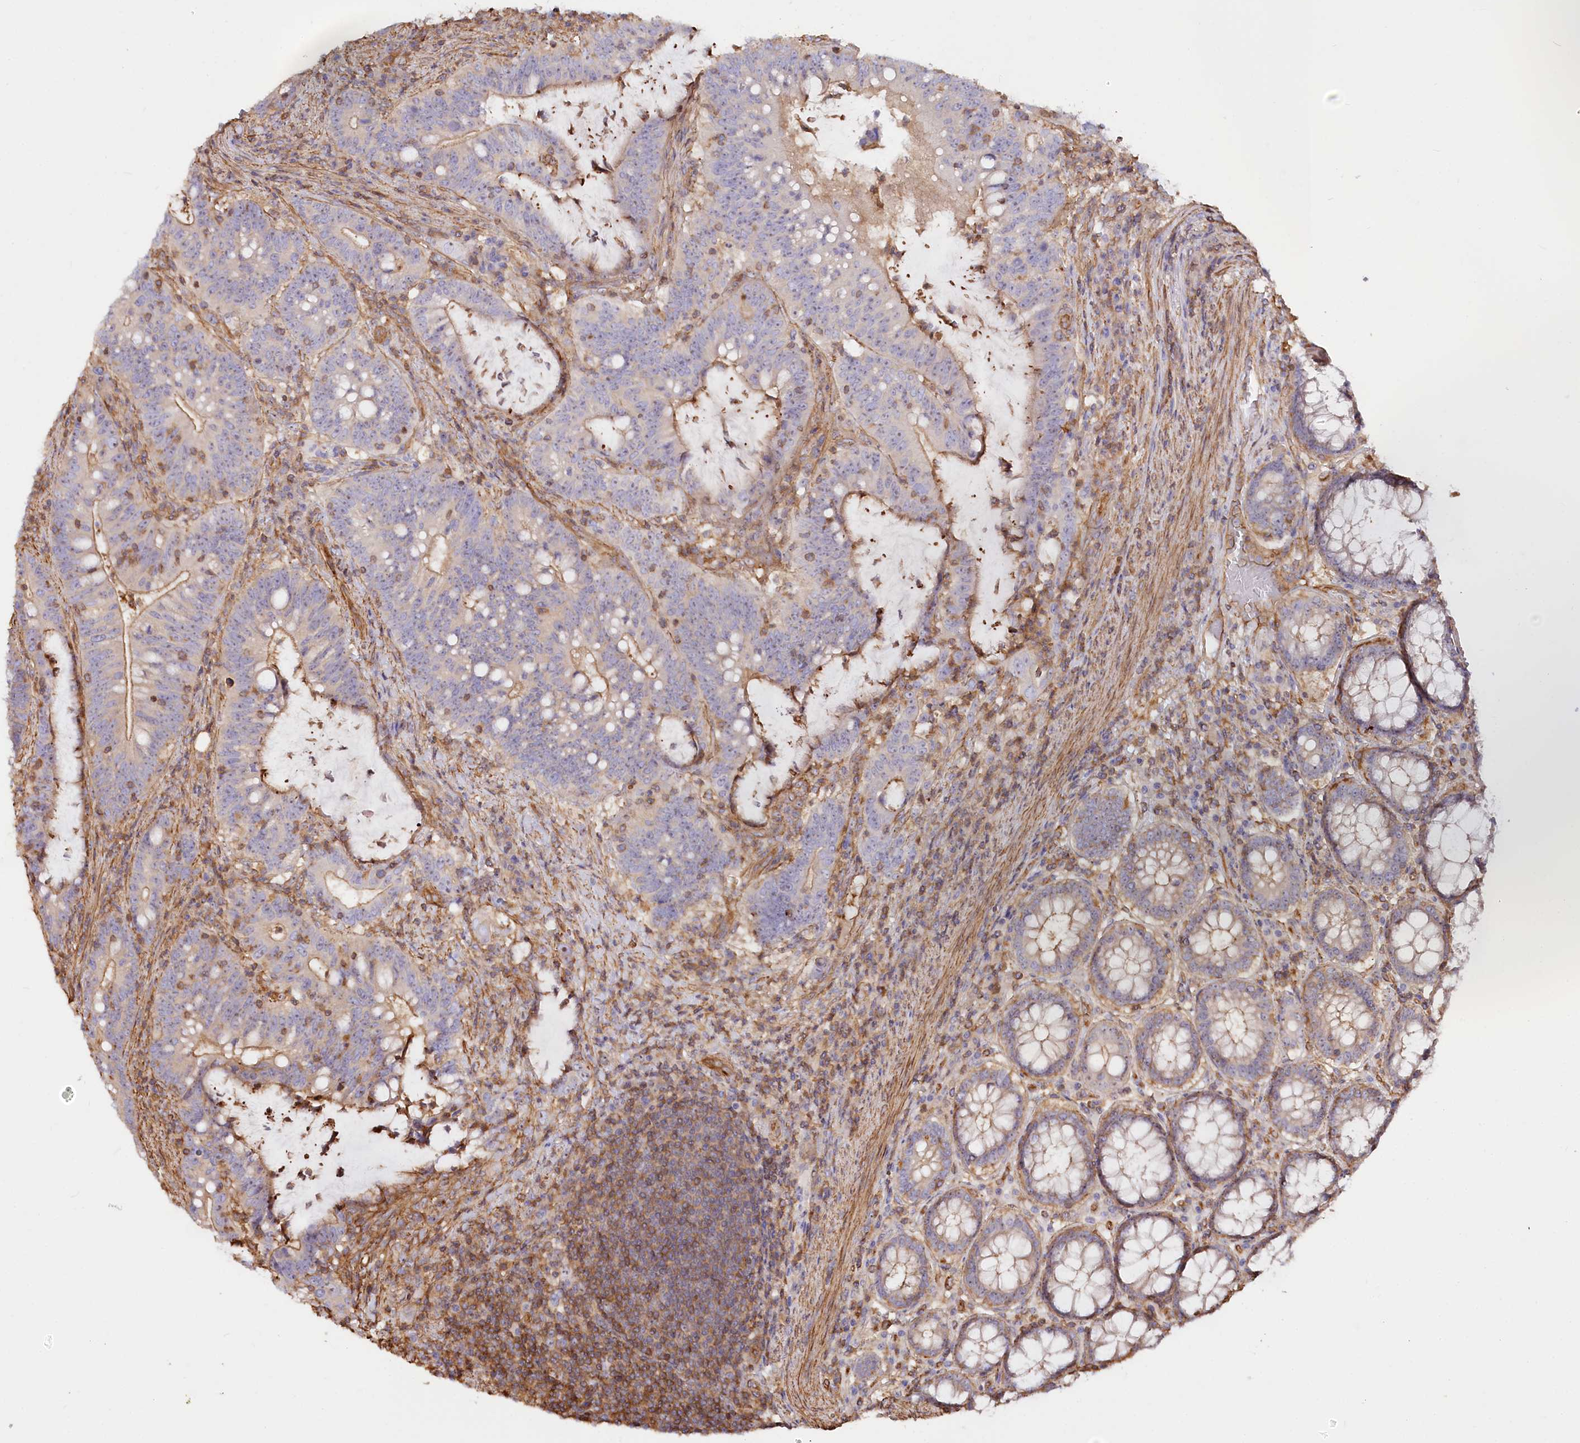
{"staining": {"intensity": "moderate", "quantity": "<25%", "location": "cytoplasmic/membranous"}, "tissue": "colorectal cancer", "cell_type": "Tumor cells", "image_type": "cancer", "snomed": [{"axis": "morphology", "description": "Adenocarcinoma, NOS"}, {"axis": "topography", "description": "Colon"}], "caption": "Immunohistochemical staining of adenocarcinoma (colorectal) shows moderate cytoplasmic/membranous protein staining in about <25% of tumor cells.", "gene": "WDR36", "patient": {"sex": "female", "age": 66}}